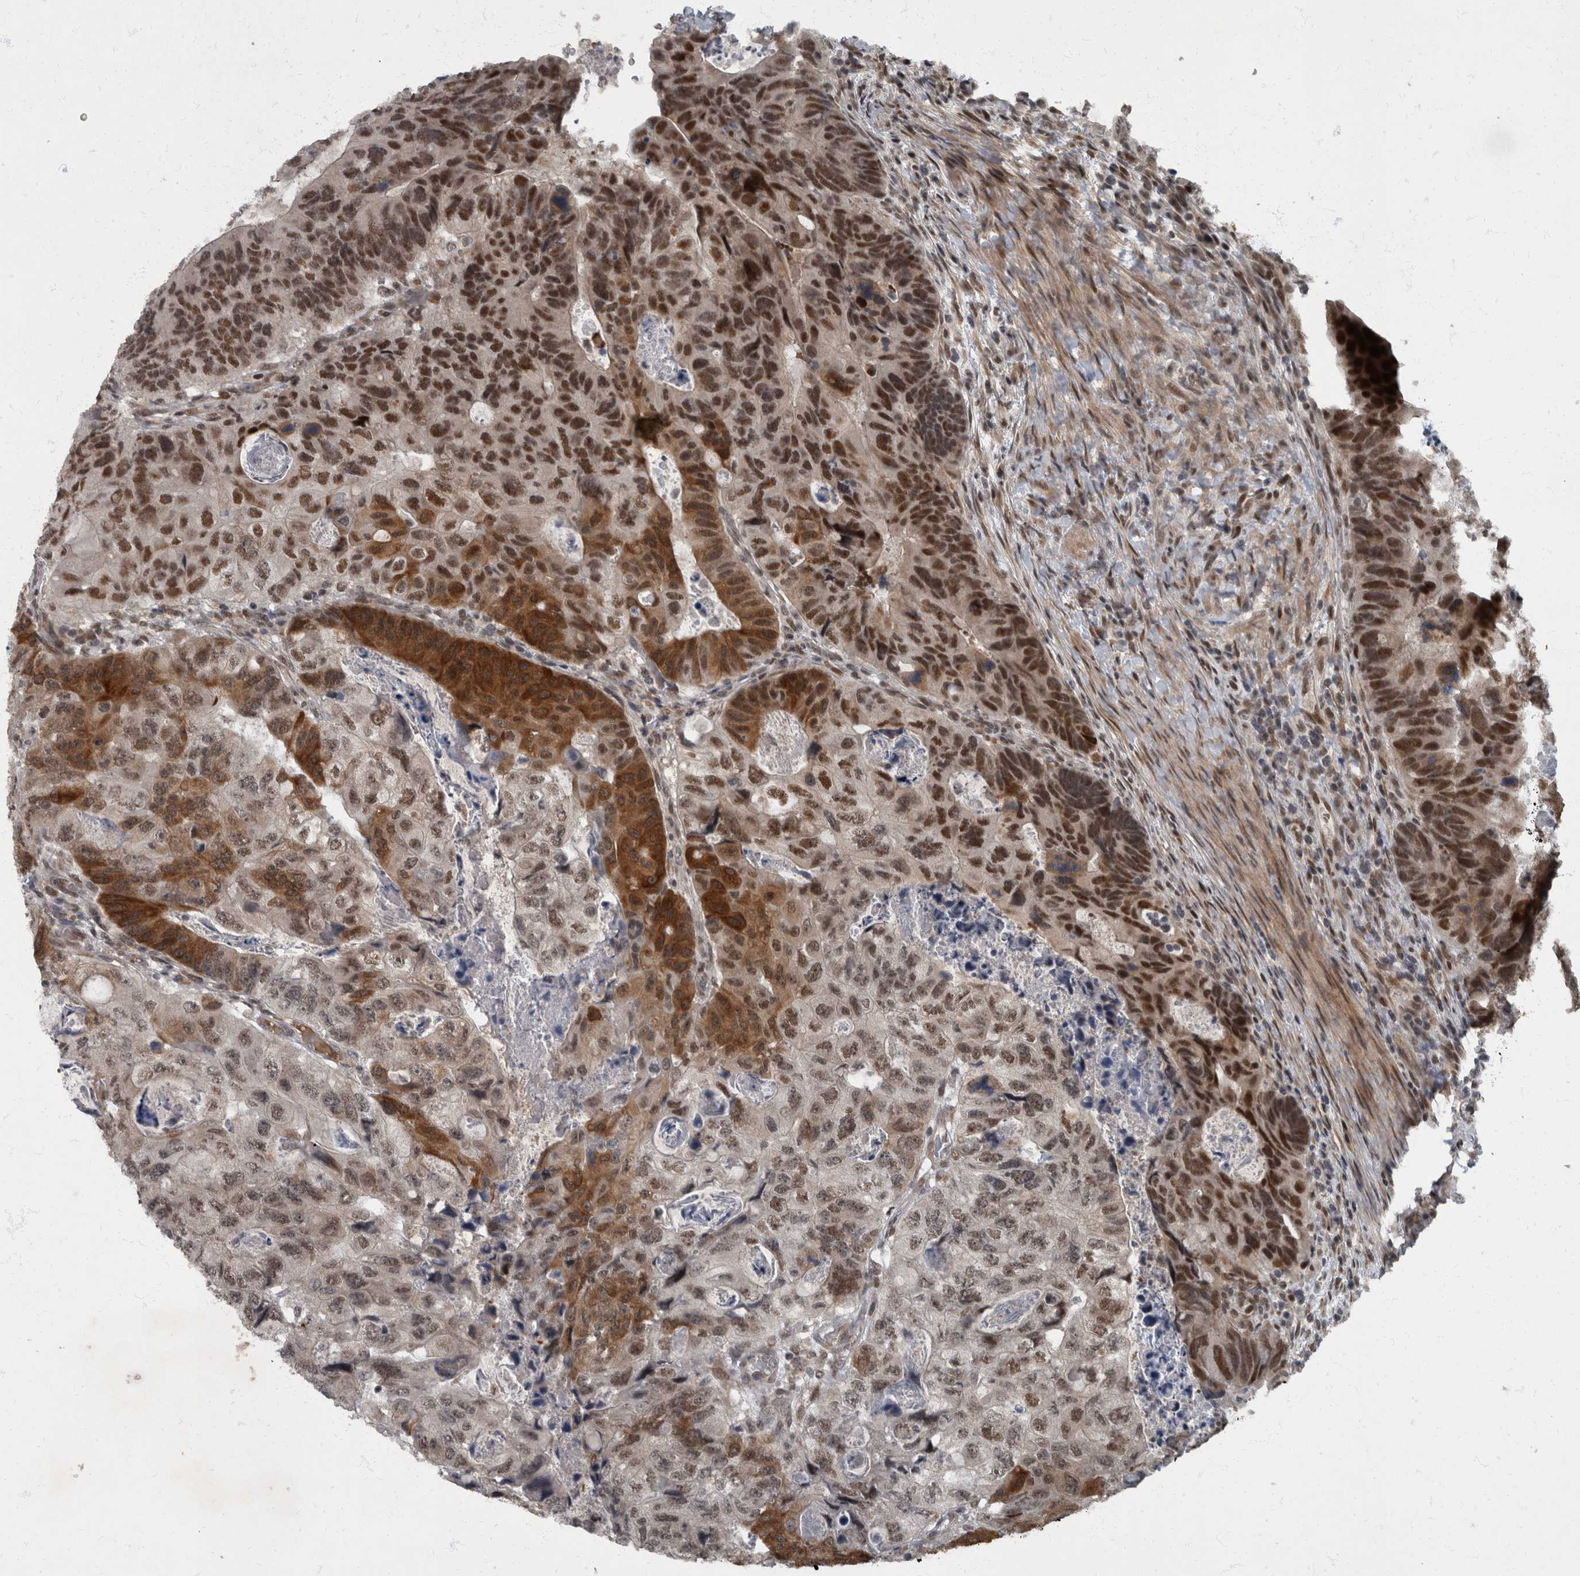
{"staining": {"intensity": "strong", "quantity": ">75%", "location": "cytoplasmic/membranous,nuclear"}, "tissue": "colorectal cancer", "cell_type": "Tumor cells", "image_type": "cancer", "snomed": [{"axis": "morphology", "description": "Adenocarcinoma, NOS"}, {"axis": "topography", "description": "Rectum"}], "caption": "The photomicrograph reveals immunohistochemical staining of colorectal adenocarcinoma. There is strong cytoplasmic/membranous and nuclear staining is appreciated in about >75% of tumor cells.", "gene": "WDR33", "patient": {"sex": "male", "age": 59}}